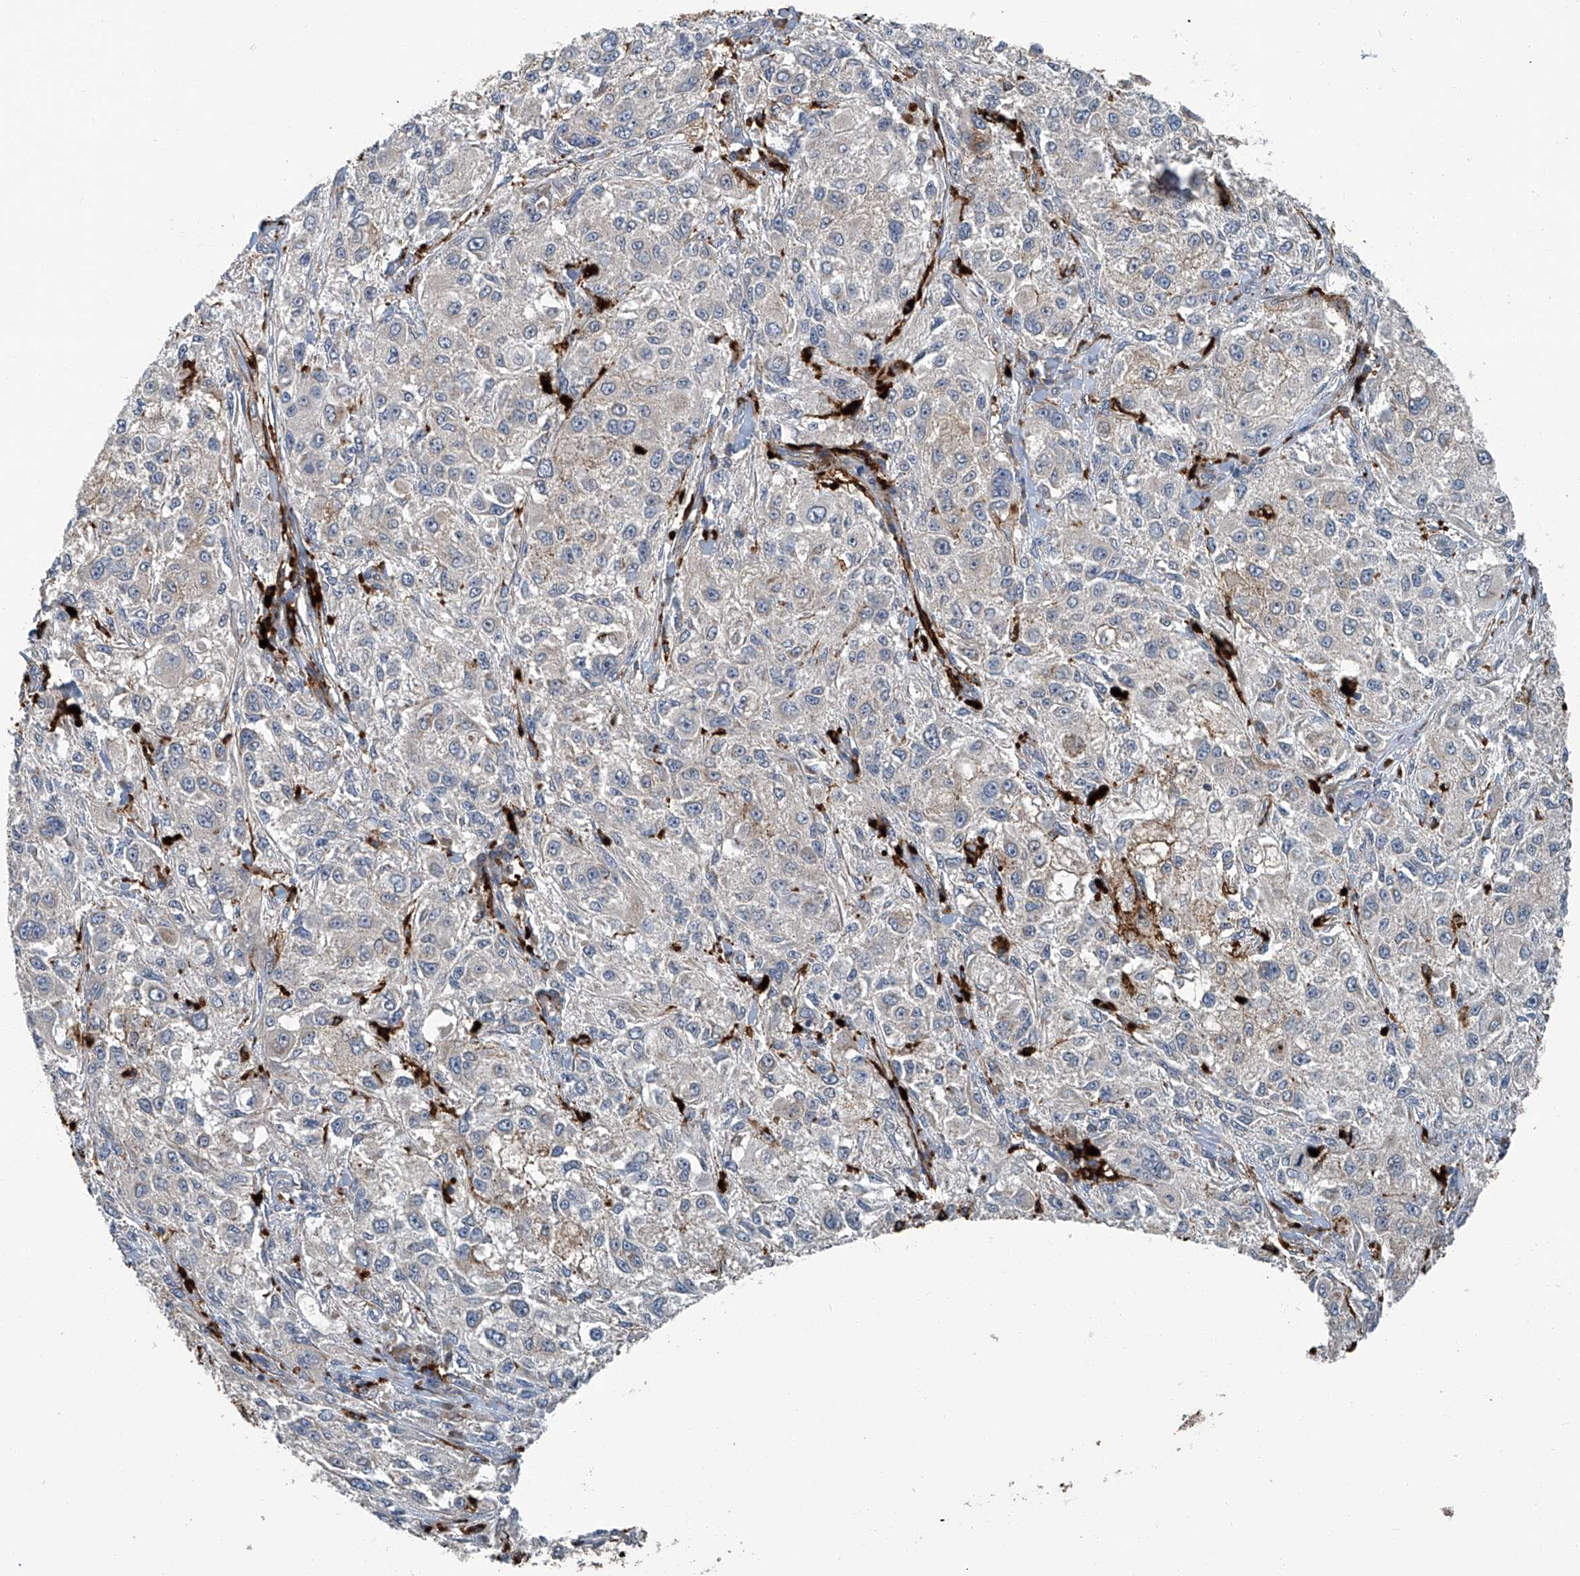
{"staining": {"intensity": "negative", "quantity": "none", "location": "none"}, "tissue": "melanoma", "cell_type": "Tumor cells", "image_type": "cancer", "snomed": [{"axis": "morphology", "description": "Necrosis, NOS"}, {"axis": "morphology", "description": "Malignant melanoma, NOS"}, {"axis": "topography", "description": "Skin"}], "caption": "There is no significant positivity in tumor cells of malignant melanoma.", "gene": "FAM167A", "patient": {"sex": "female", "age": 87}}